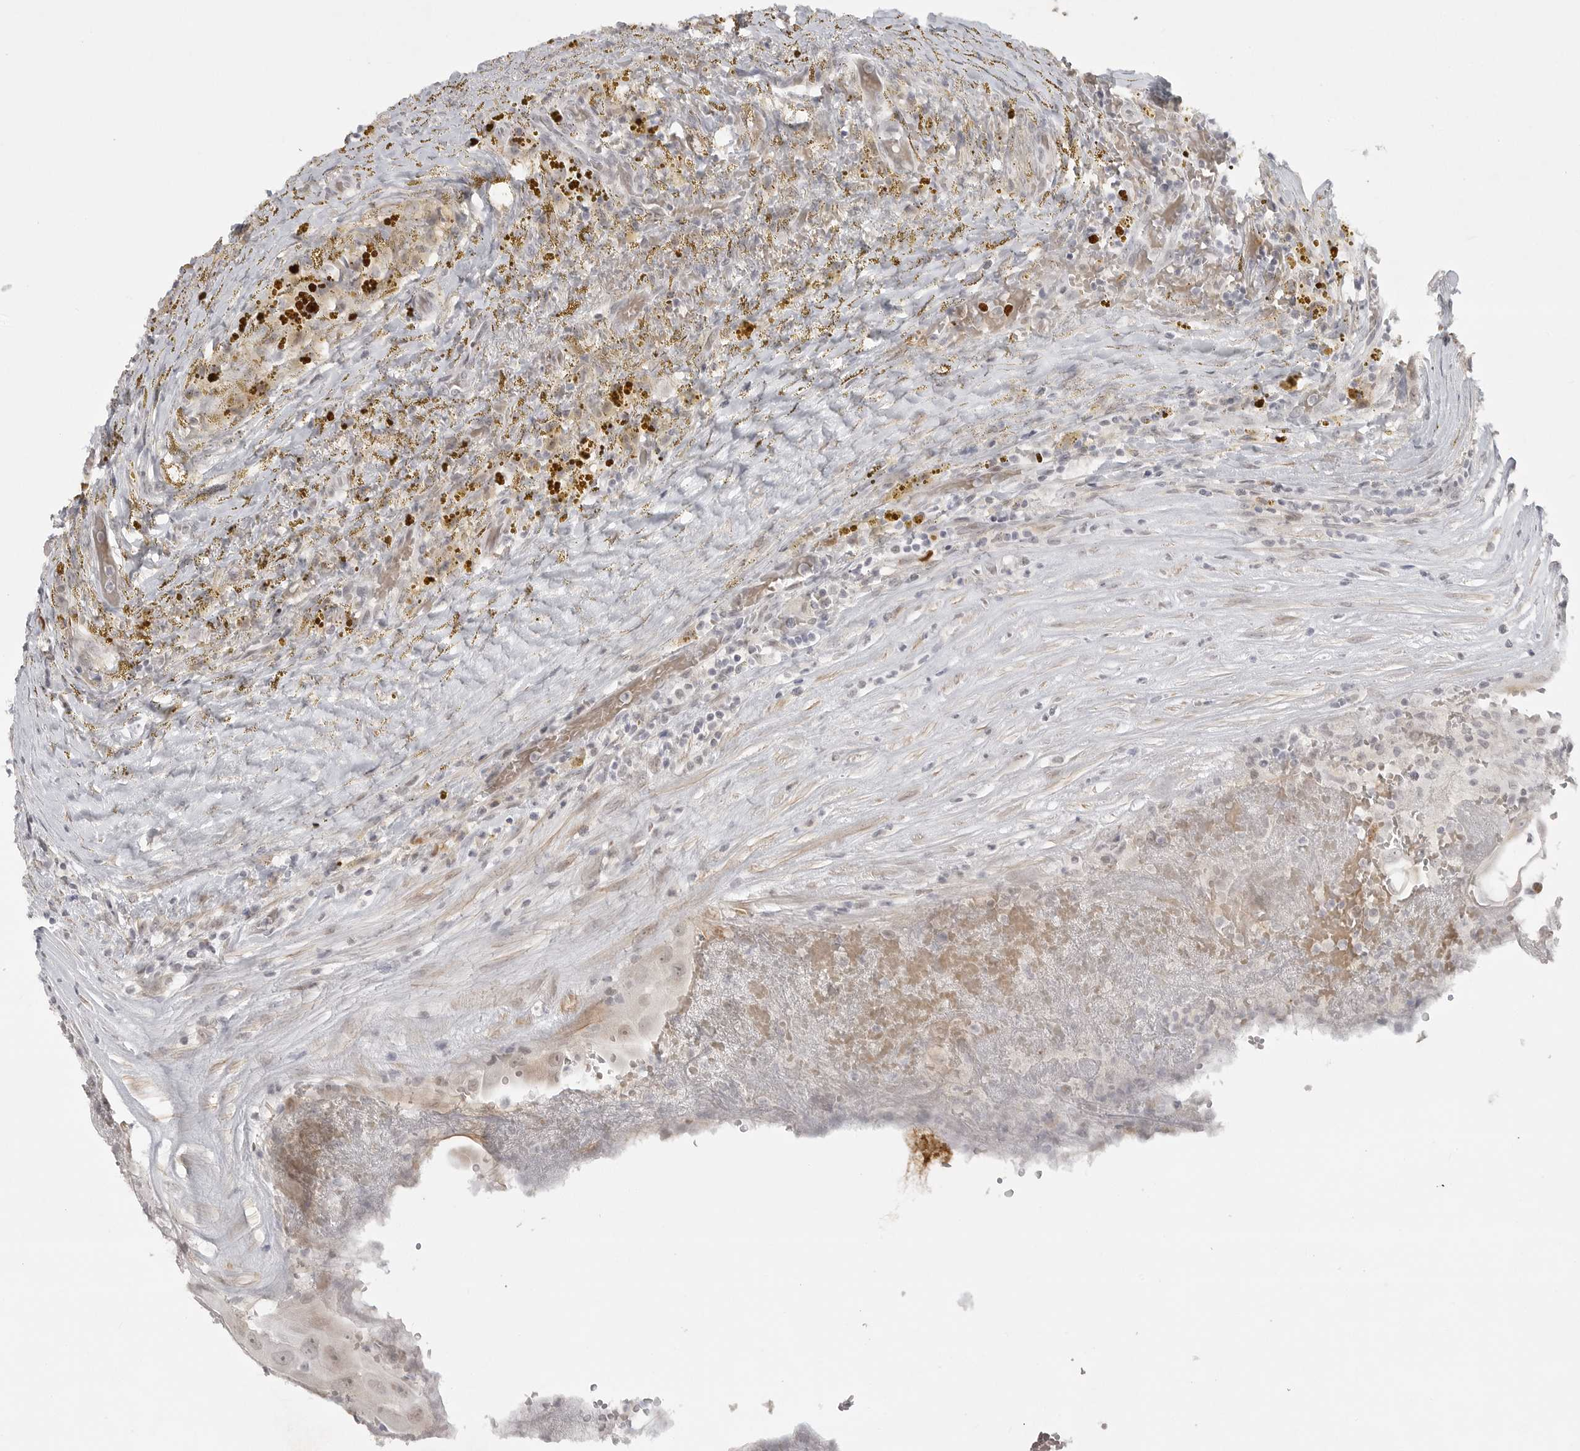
{"staining": {"intensity": "negative", "quantity": "none", "location": "none"}, "tissue": "thyroid cancer", "cell_type": "Tumor cells", "image_type": "cancer", "snomed": [{"axis": "morphology", "description": "Papillary adenocarcinoma, NOS"}, {"axis": "topography", "description": "Thyroid gland"}], "caption": "This is an immunohistochemistry image of human thyroid papillary adenocarcinoma. There is no staining in tumor cells.", "gene": "TCTN3", "patient": {"sex": "male", "age": 77}}